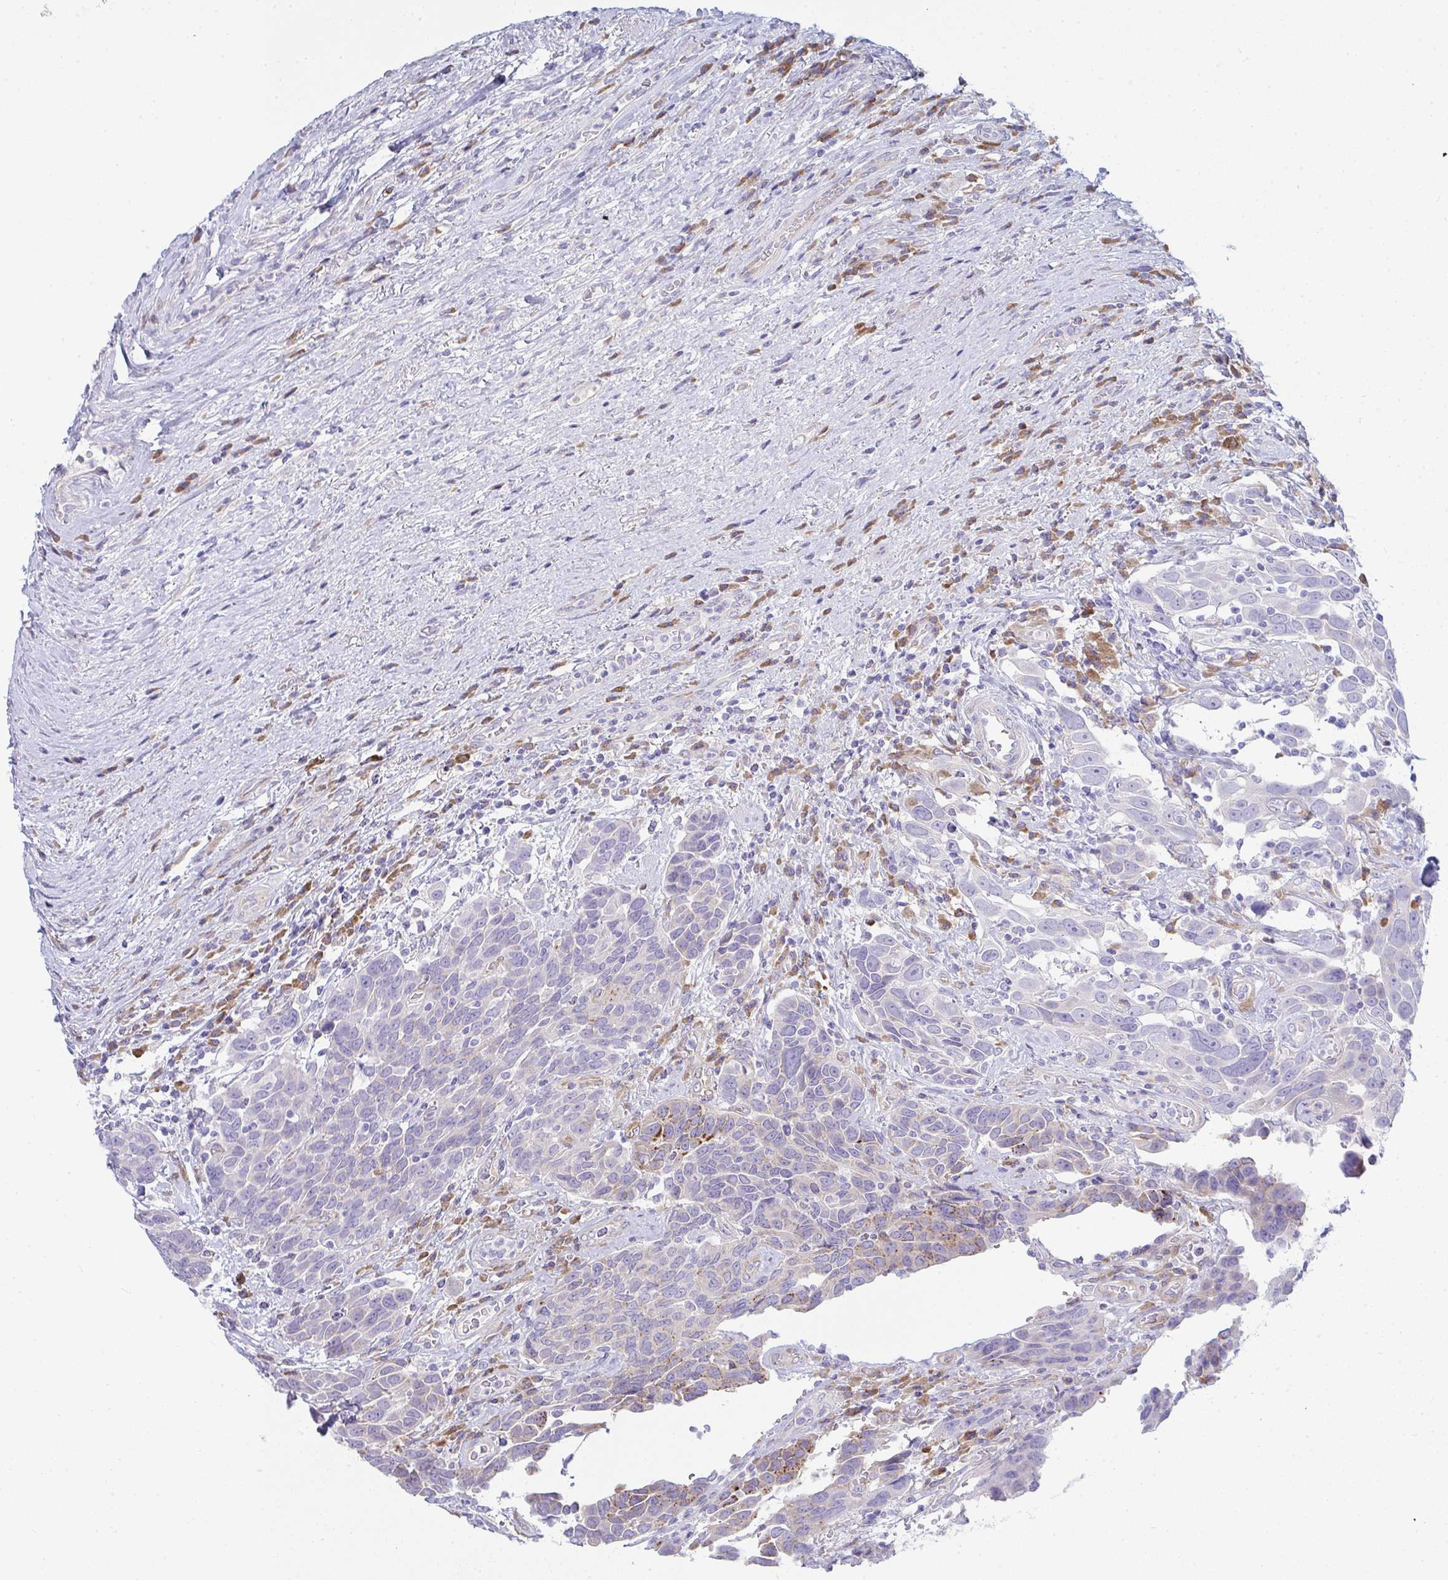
{"staining": {"intensity": "moderate", "quantity": "<25%", "location": "cytoplasmic/membranous"}, "tissue": "urothelial cancer", "cell_type": "Tumor cells", "image_type": "cancer", "snomed": [{"axis": "morphology", "description": "Urothelial carcinoma, High grade"}, {"axis": "topography", "description": "Urinary bladder"}], "caption": "Human urothelial carcinoma (high-grade) stained with a protein marker shows moderate staining in tumor cells.", "gene": "GAB1", "patient": {"sex": "female", "age": 70}}